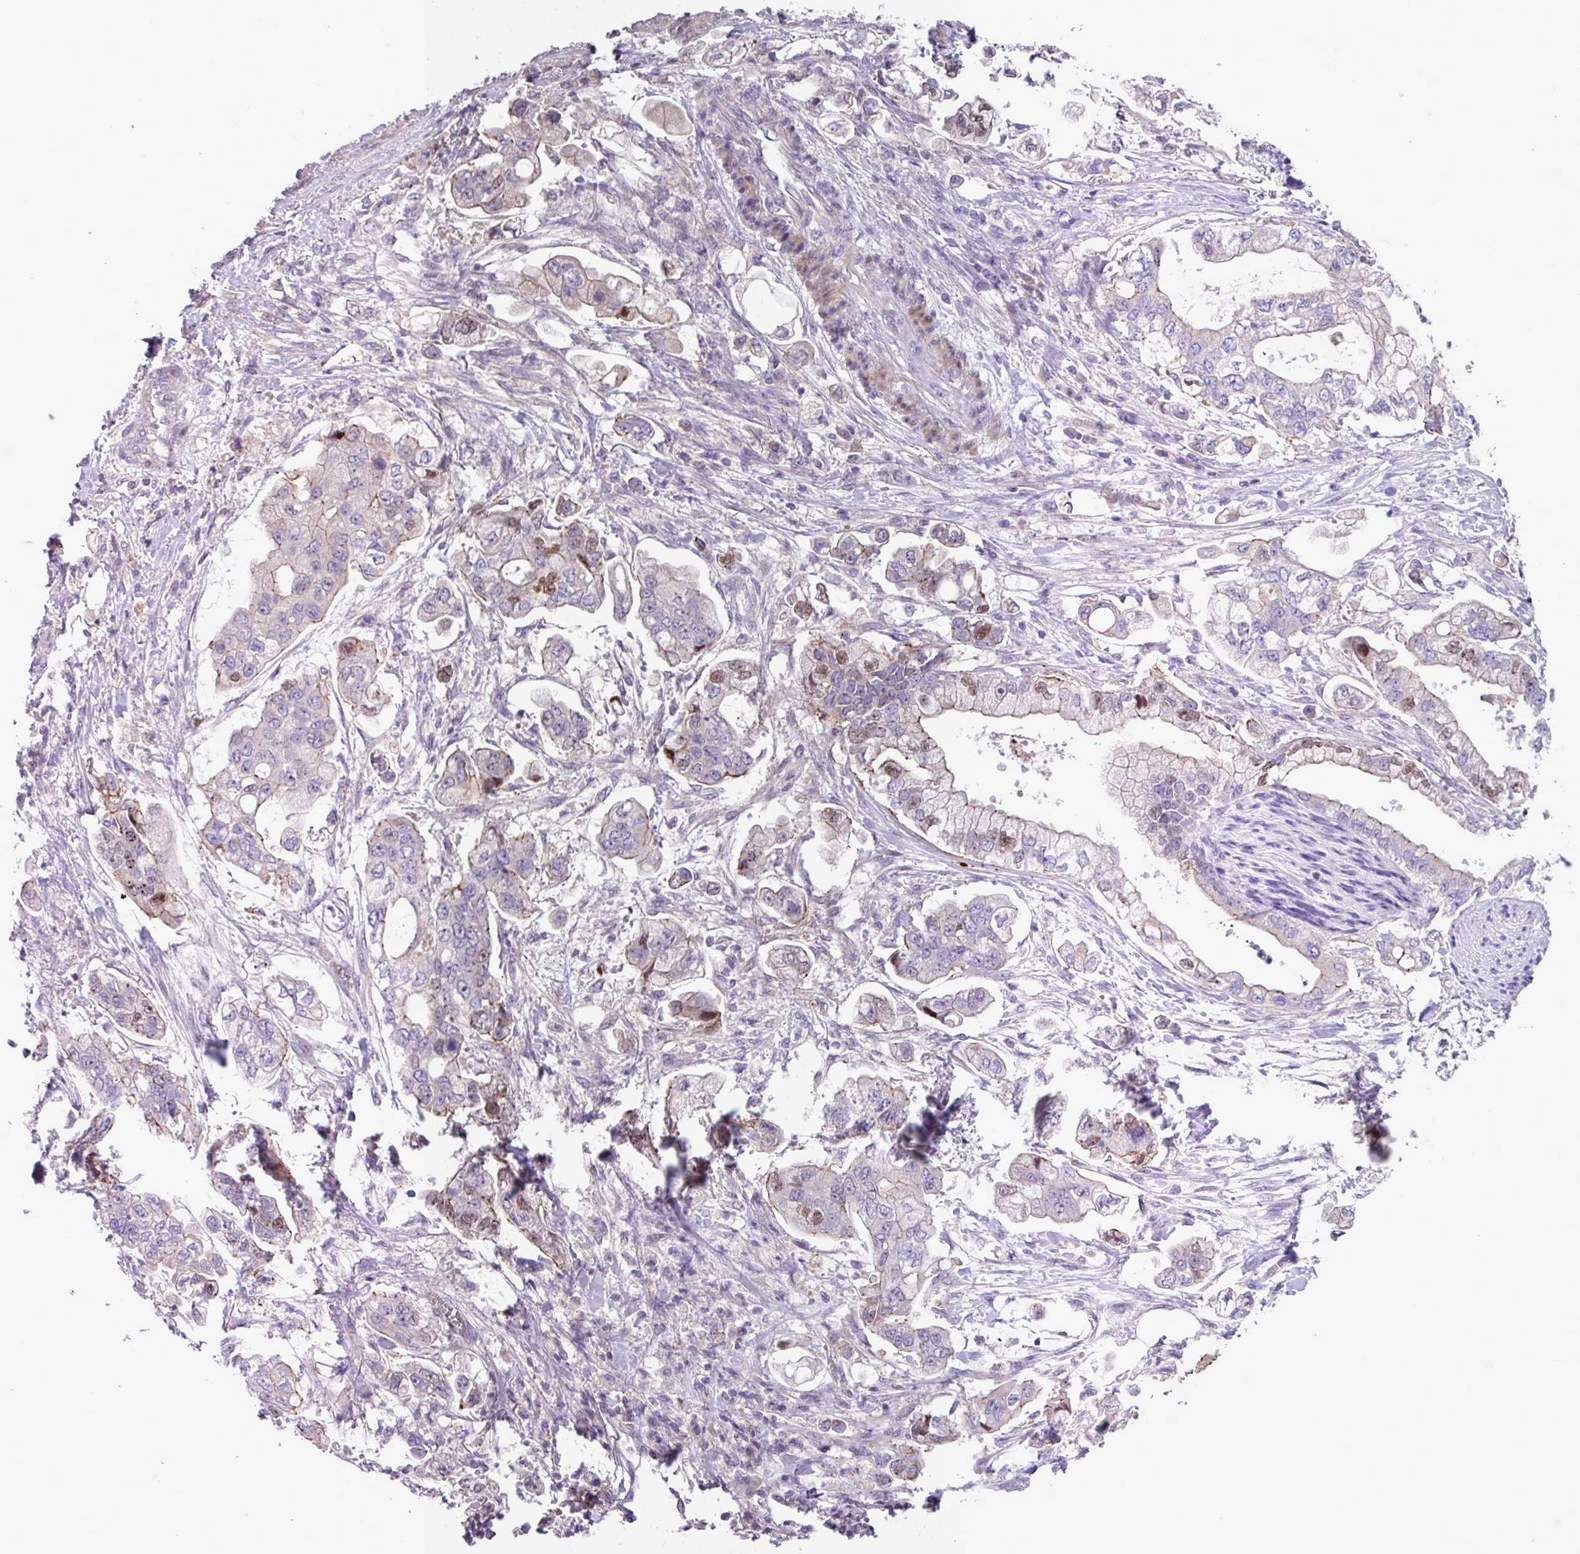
{"staining": {"intensity": "weak", "quantity": "25%-75%", "location": "cytoplasmic/membranous"}, "tissue": "stomach cancer", "cell_type": "Tumor cells", "image_type": "cancer", "snomed": [{"axis": "morphology", "description": "Adenocarcinoma, NOS"}, {"axis": "topography", "description": "Stomach"}], "caption": "The histopathology image demonstrates a brown stain indicating the presence of a protein in the cytoplasmic/membranous of tumor cells in stomach cancer. Immunohistochemistry stains the protein of interest in brown and the nuclei are stained blue.", "gene": "IQCJ", "patient": {"sex": "male", "age": 62}}